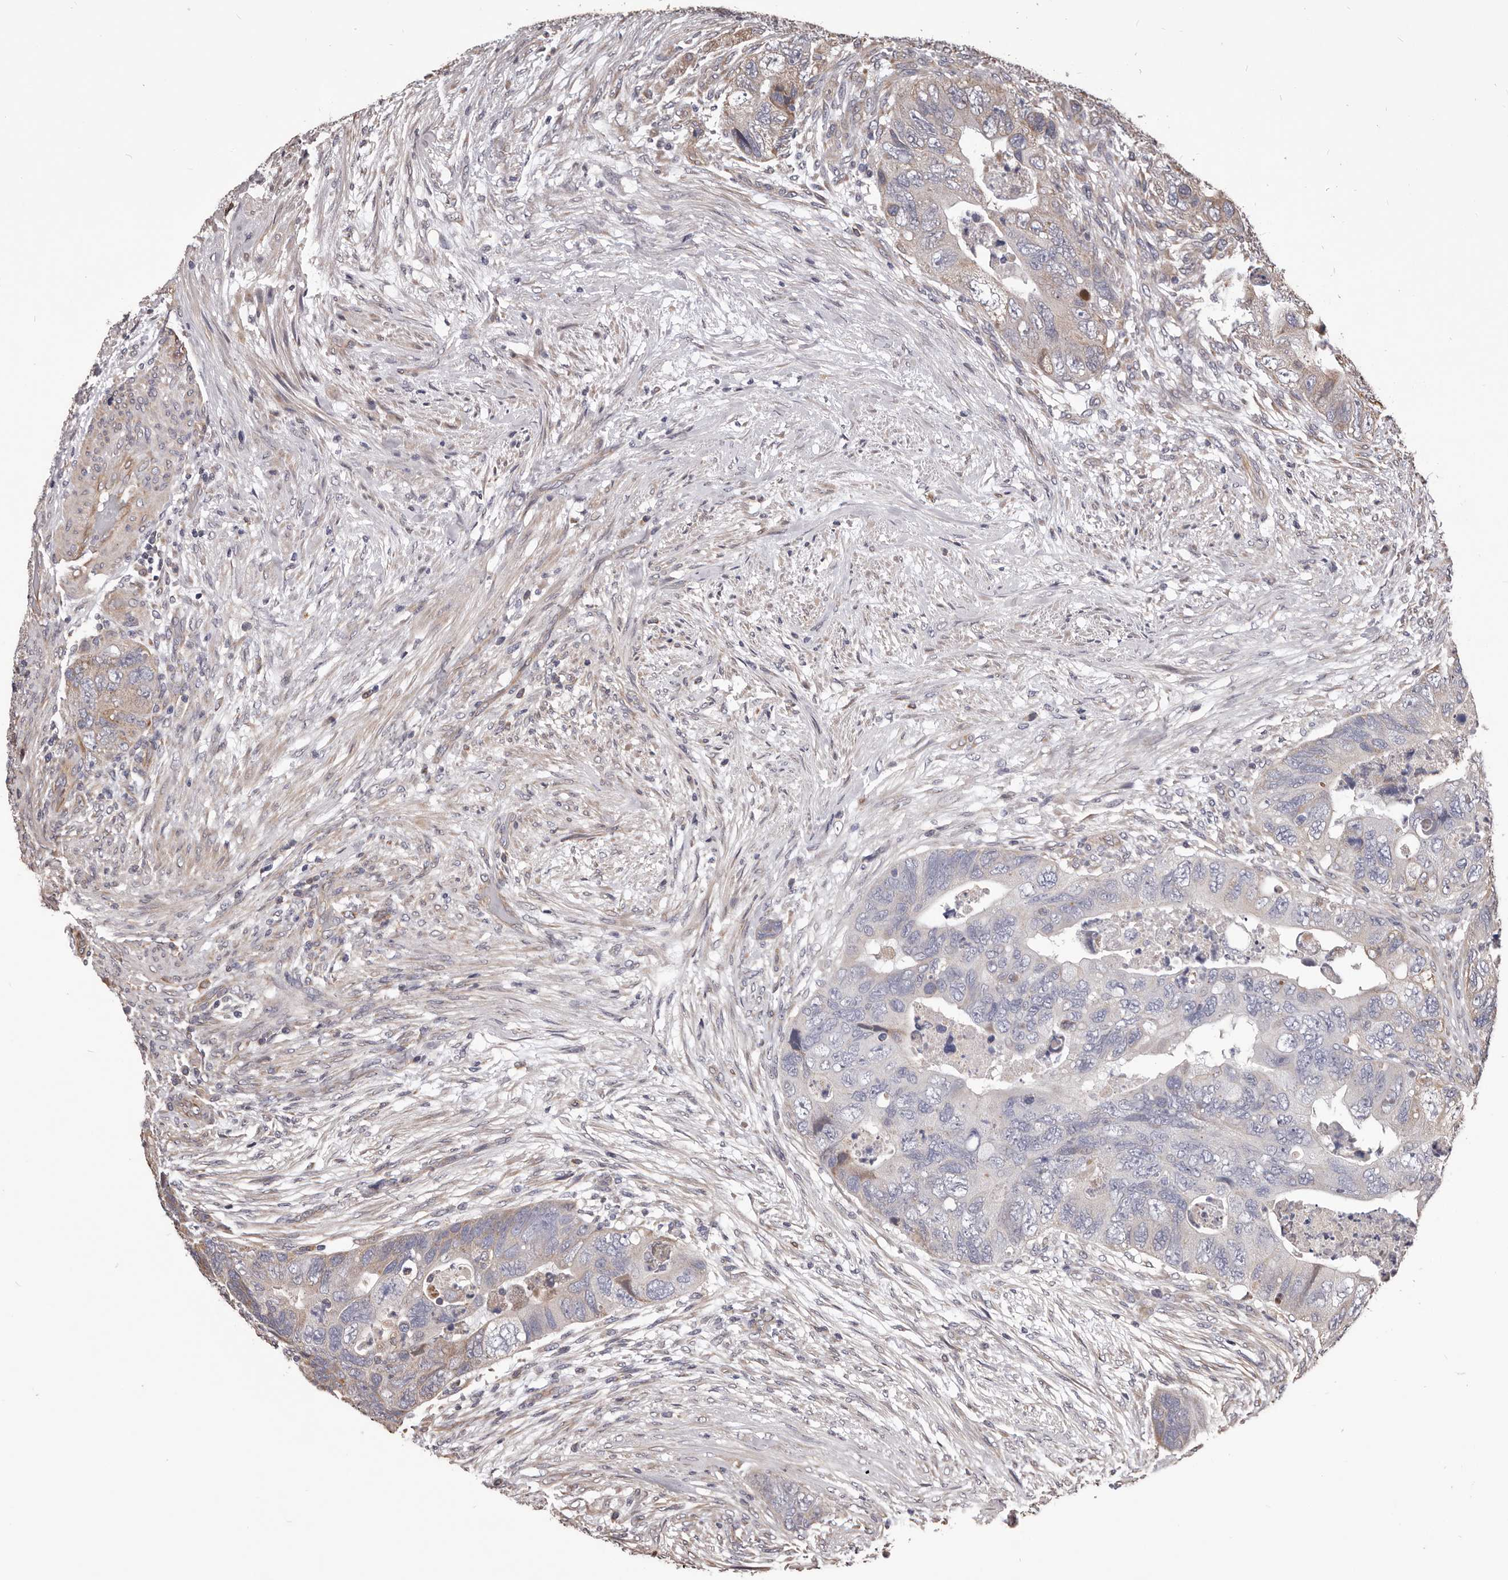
{"staining": {"intensity": "weak", "quantity": "<25%", "location": "cytoplasmic/membranous"}, "tissue": "colorectal cancer", "cell_type": "Tumor cells", "image_type": "cancer", "snomed": [{"axis": "morphology", "description": "Adenocarcinoma, NOS"}, {"axis": "topography", "description": "Rectum"}], "caption": "Image shows no significant protein expression in tumor cells of colorectal cancer (adenocarcinoma).", "gene": "CEP104", "patient": {"sex": "male", "age": 63}}